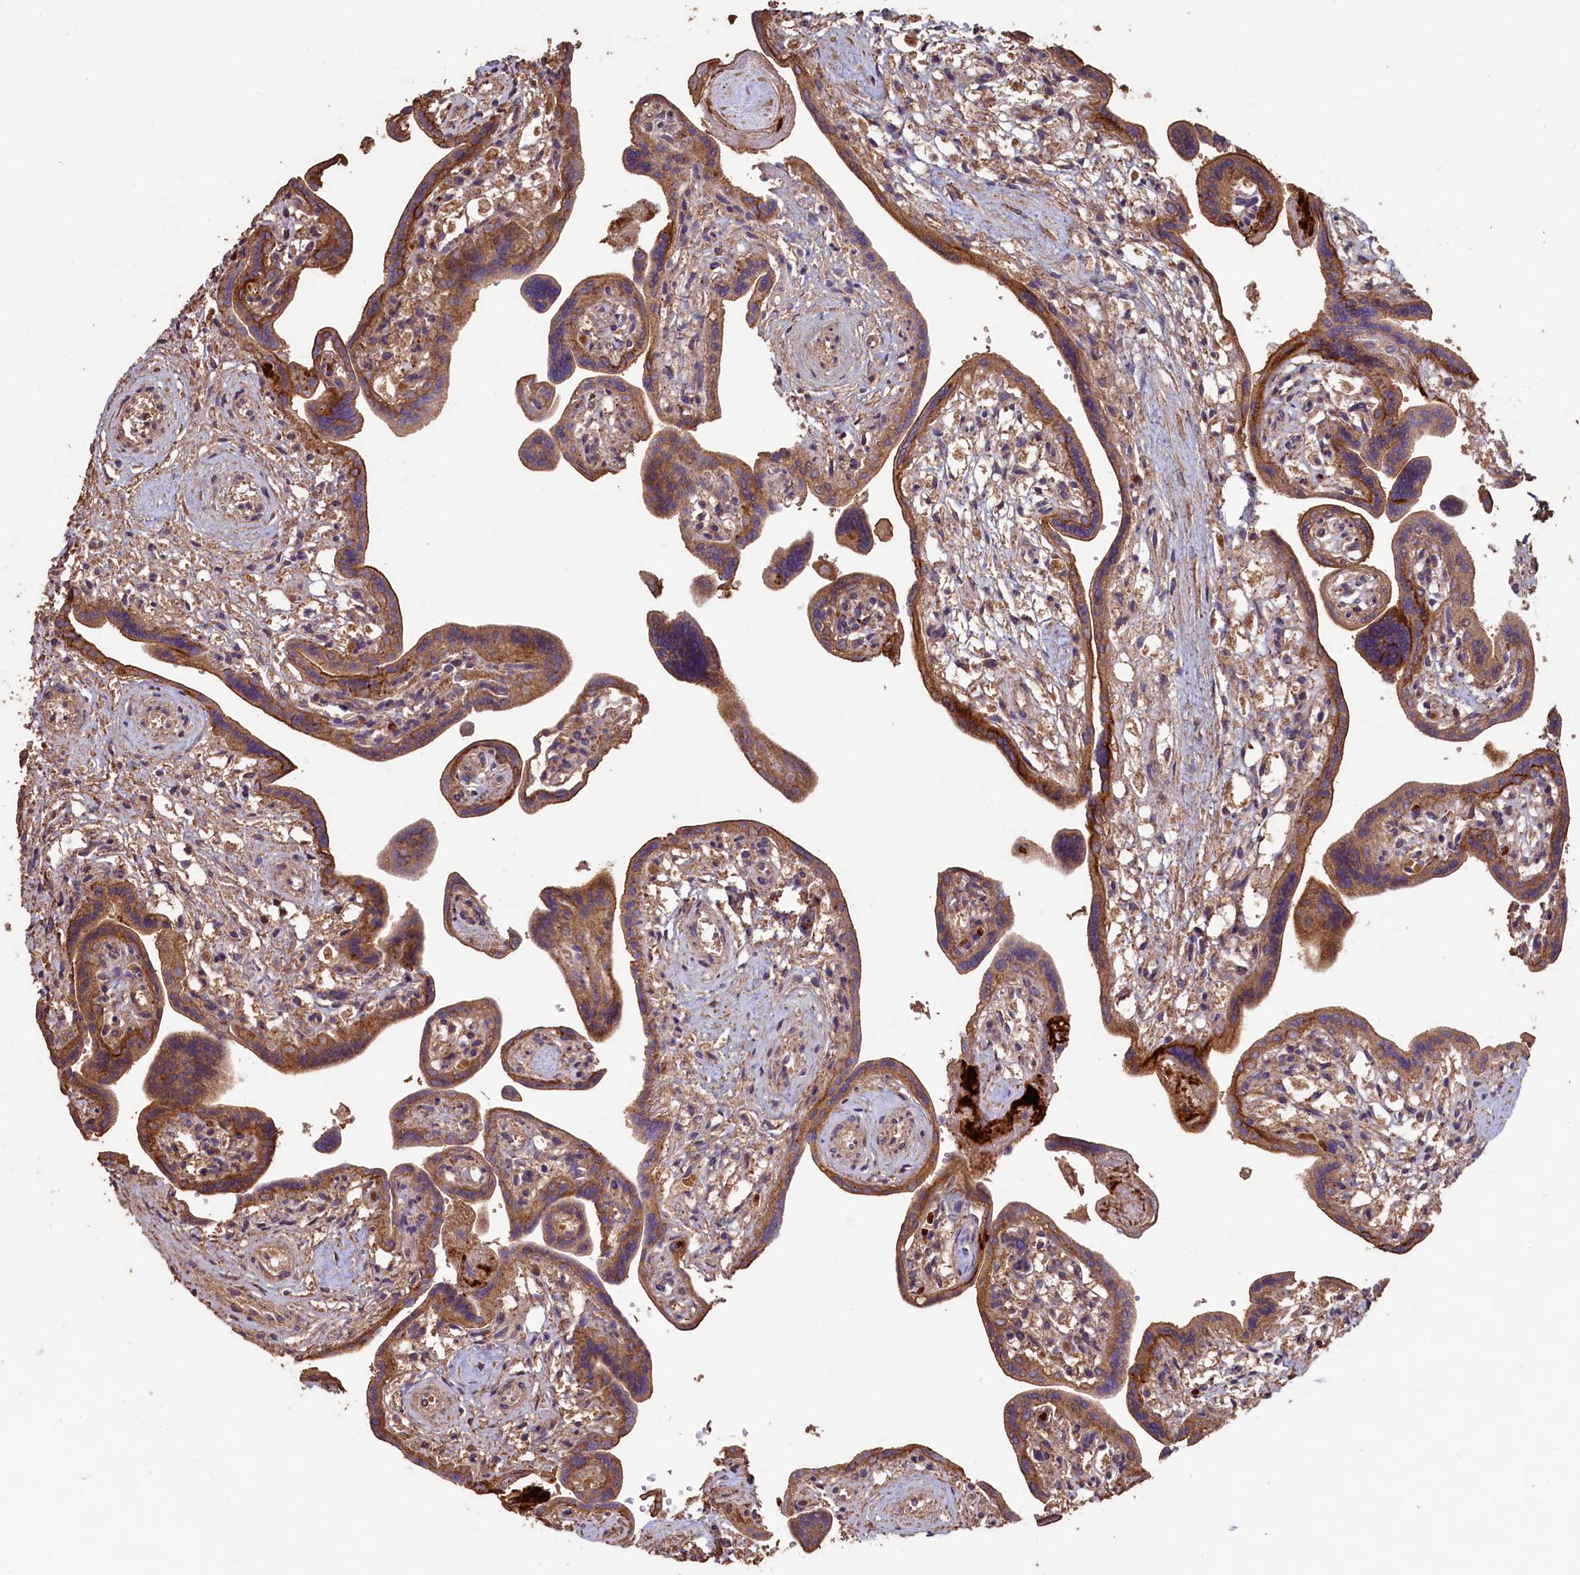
{"staining": {"intensity": "moderate", "quantity": ">75%", "location": "cytoplasmic/membranous"}, "tissue": "placenta", "cell_type": "Trophoblastic cells", "image_type": "normal", "snomed": [{"axis": "morphology", "description": "Normal tissue, NOS"}, {"axis": "topography", "description": "Placenta"}], "caption": "A brown stain highlights moderate cytoplasmic/membranous staining of a protein in trophoblastic cells of normal placenta. Immunohistochemistry (ihc) stains the protein in brown and the nuclei are stained blue.", "gene": "TMEM98", "patient": {"sex": "female", "age": 37}}